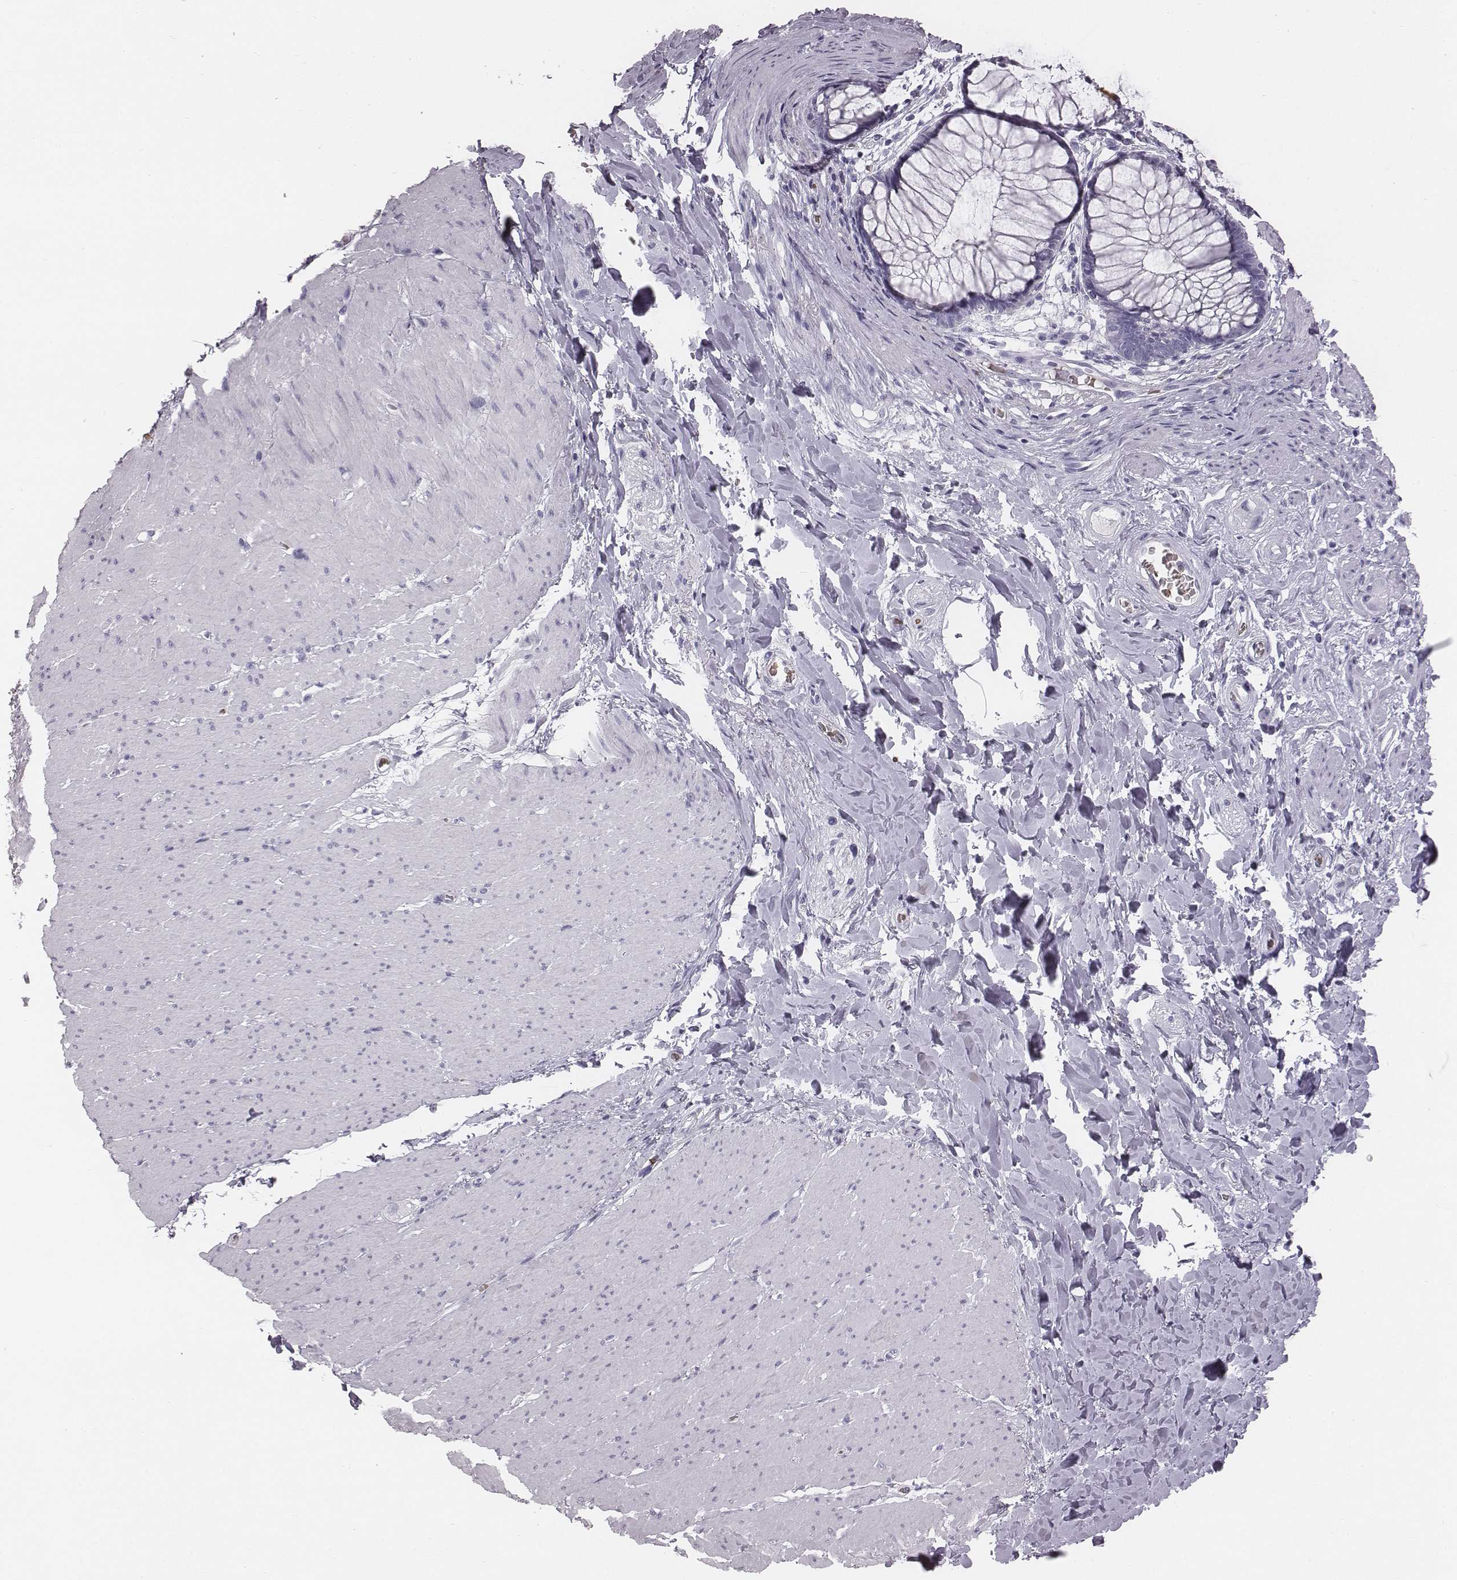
{"staining": {"intensity": "negative", "quantity": "none", "location": "none"}, "tissue": "smooth muscle", "cell_type": "Smooth muscle cells", "image_type": "normal", "snomed": [{"axis": "morphology", "description": "Normal tissue, NOS"}, {"axis": "topography", "description": "Smooth muscle"}, {"axis": "topography", "description": "Rectum"}], "caption": "This is an immunohistochemistry micrograph of normal human smooth muscle. There is no positivity in smooth muscle cells.", "gene": "HBZ", "patient": {"sex": "male", "age": 53}}